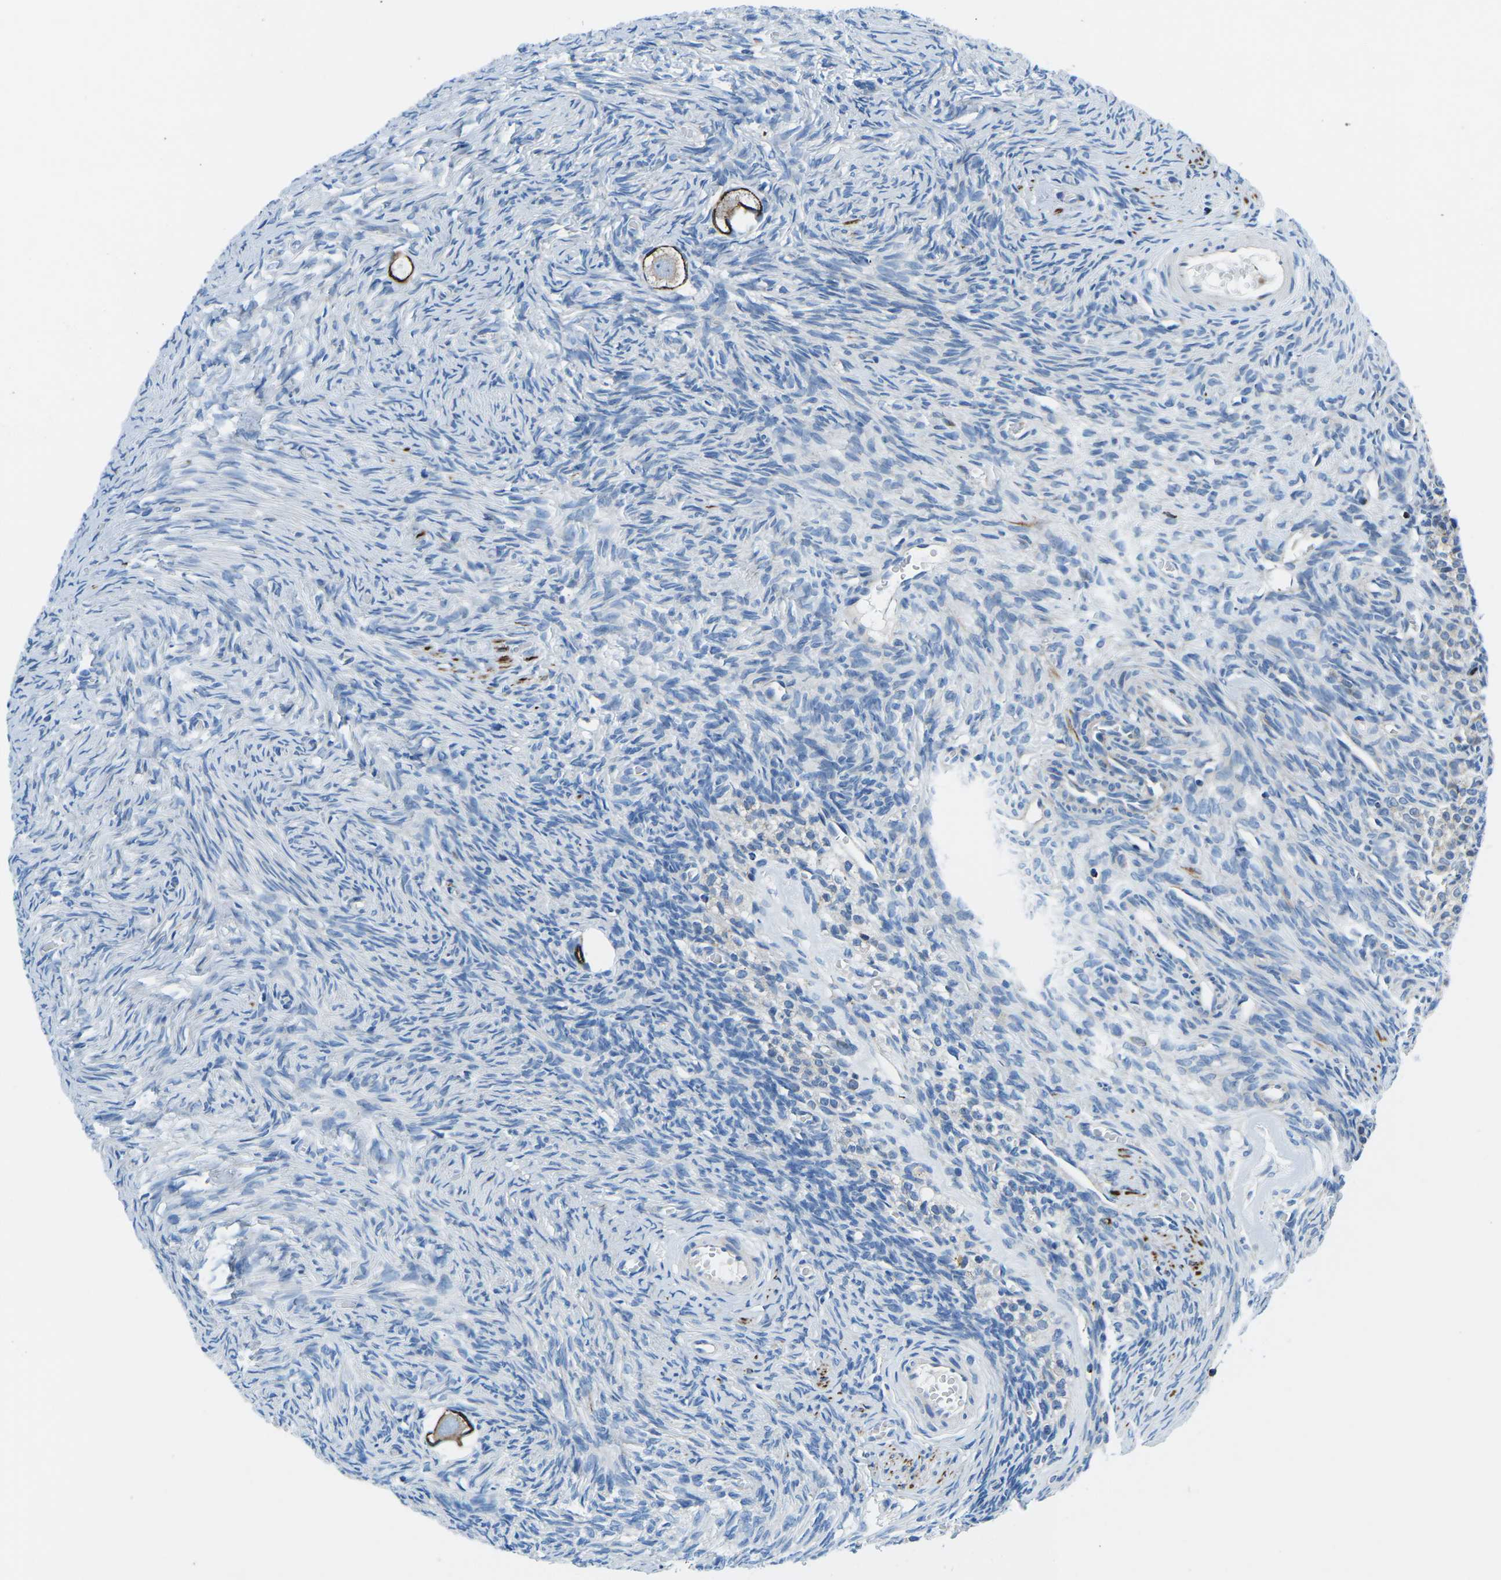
{"staining": {"intensity": "moderate", "quantity": ">75%", "location": "cytoplasmic/membranous"}, "tissue": "ovary", "cell_type": "Follicle cells", "image_type": "normal", "snomed": [{"axis": "morphology", "description": "Normal tissue, NOS"}, {"axis": "topography", "description": "Ovary"}], "caption": "This histopathology image exhibits IHC staining of unremarkable human ovary, with medium moderate cytoplasmic/membranous staining in approximately >75% of follicle cells.", "gene": "MC4R", "patient": {"sex": "female", "age": 27}}